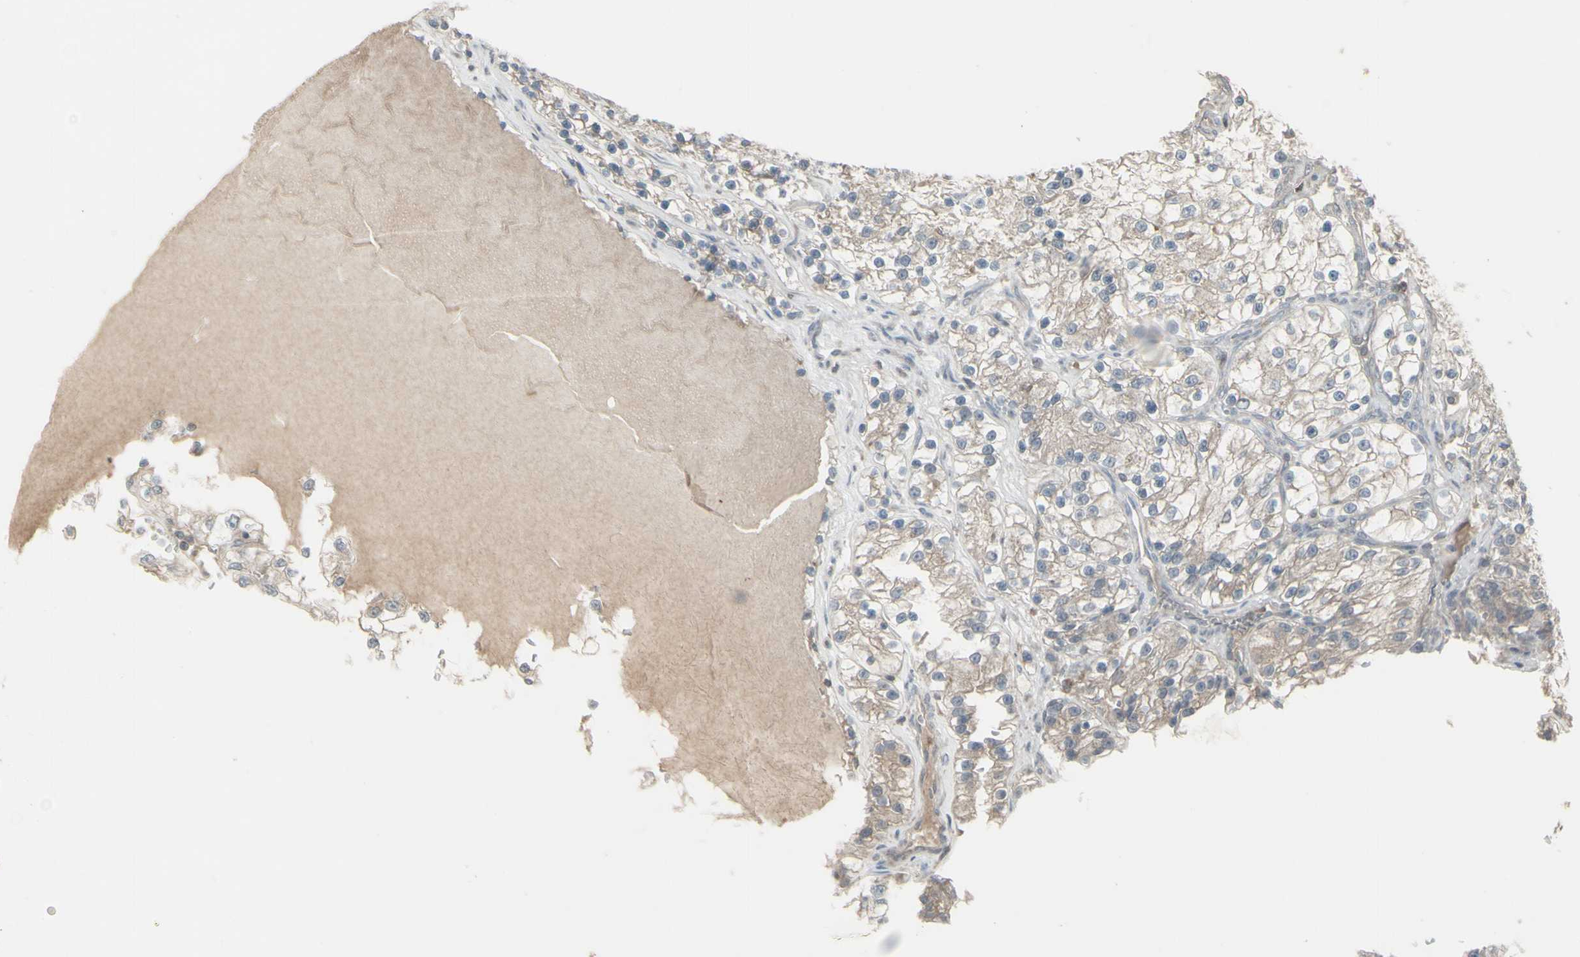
{"staining": {"intensity": "weak", "quantity": "25%-75%", "location": "cytoplasmic/membranous"}, "tissue": "renal cancer", "cell_type": "Tumor cells", "image_type": "cancer", "snomed": [{"axis": "morphology", "description": "Adenocarcinoma, NOS"}, {"axis": "topography", "description": "Kidney"}], "caption": "Protein expression by IHC exhibits weak cytoplasmic/membranous positivity in about 25%-75% of tumor cells in adenocarcinoma (renal). Using DAB (3,3'-diaminobenzidine) (brown) and hematoxylin (blue) stains, captured at high magnification using brightfield microscopy.", "gene": "CSK", "patient": {"sex": "female", "age": 57}}